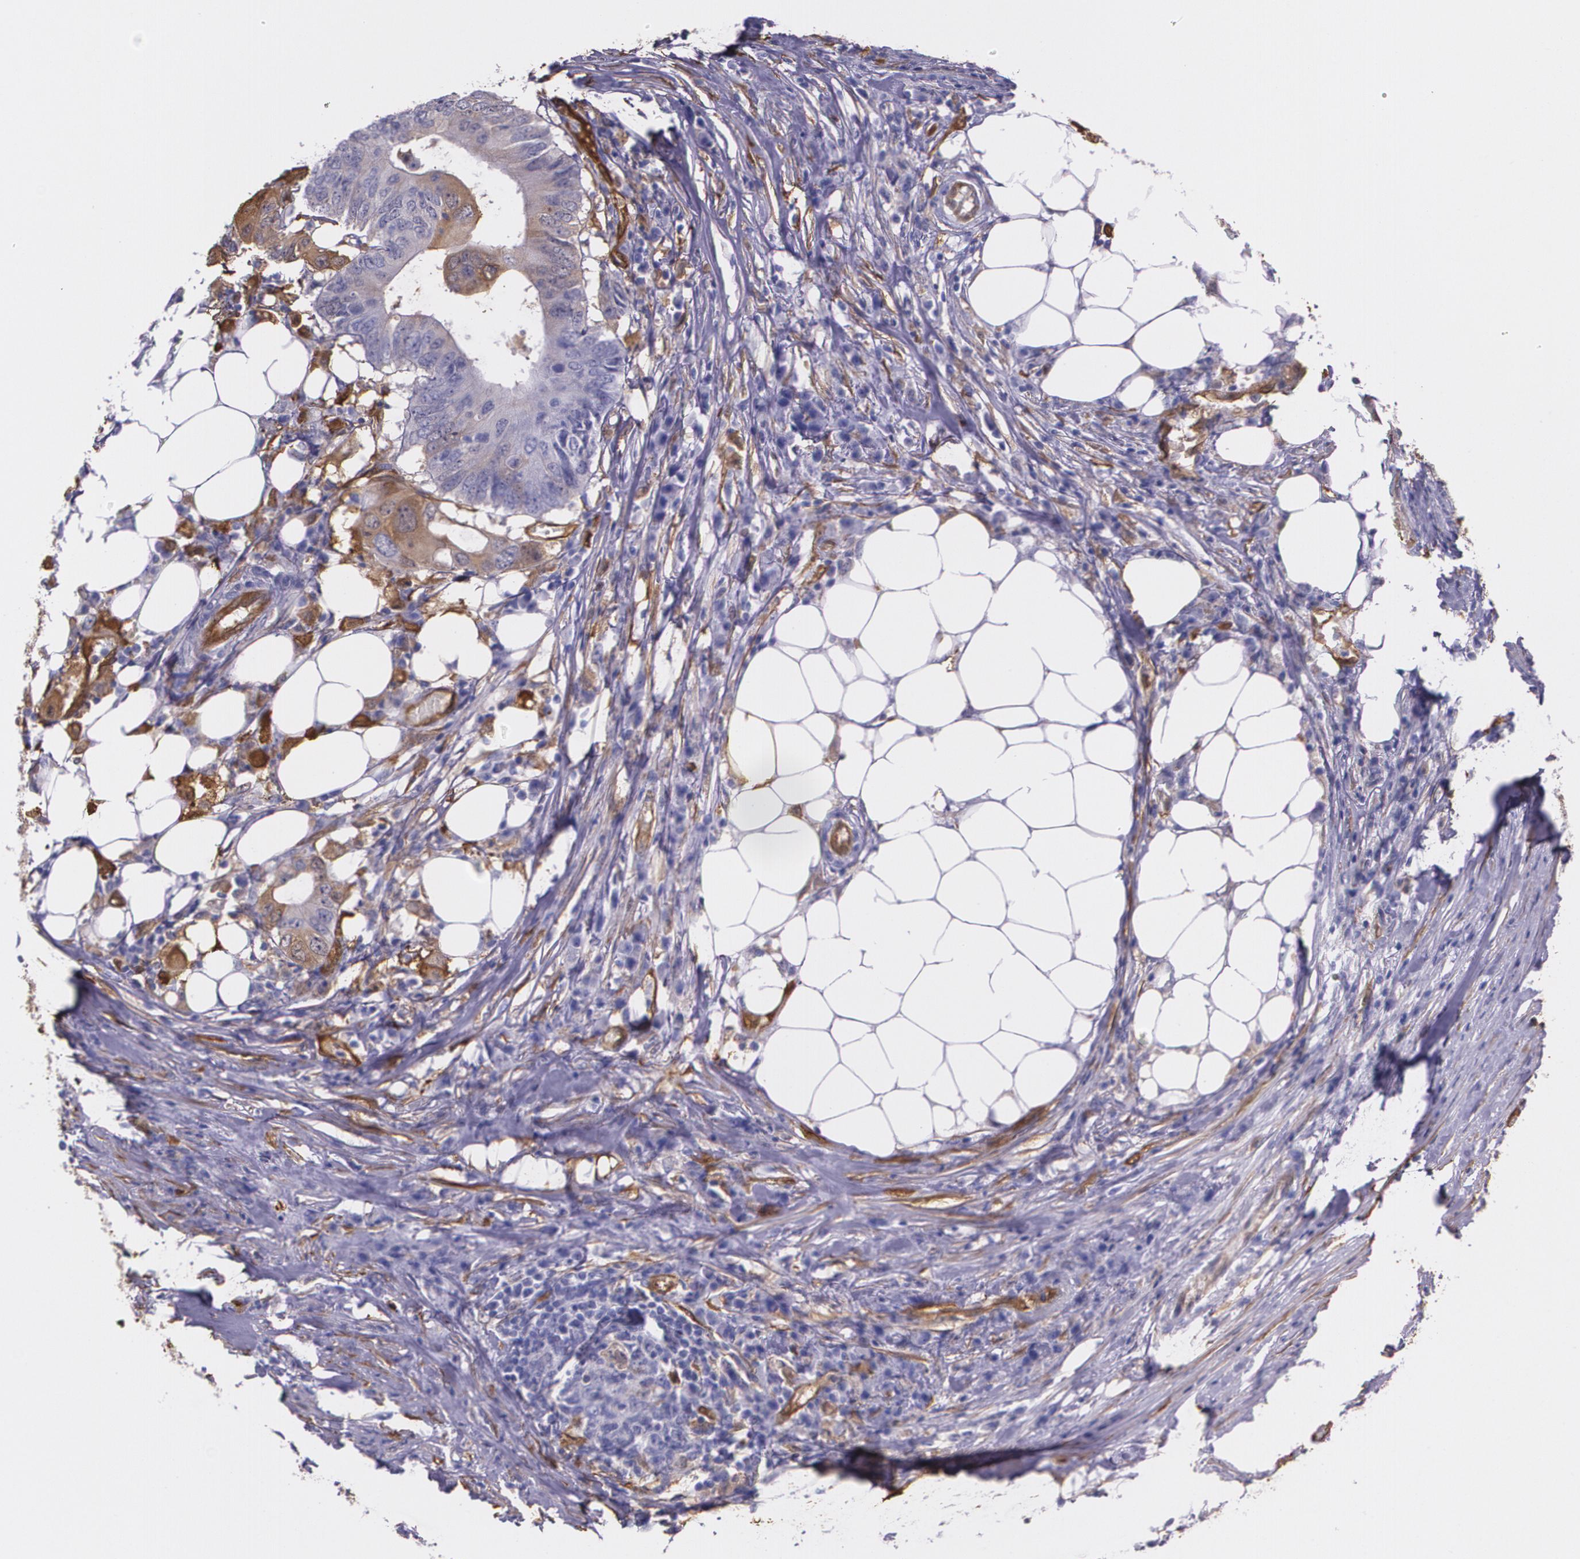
{"staining": {"intensity": "negative", "quantity": "none", "location": "none"}, "tissue": "colorectal cancer", "cell_type": "Tumor cells", "image_type": "cancer", "snomed": [{"axis": "morphology", "description": "Adenocarcinoma, NOS"}, {"axis": "topography", "description": "Colon"}], "caption": "This is an IHC micrograph of colorectal adenocarcinoma. There is no positivity in tumor cells.", "gene": "MMP2", "patient": {"sex": "male", "age": 71}}